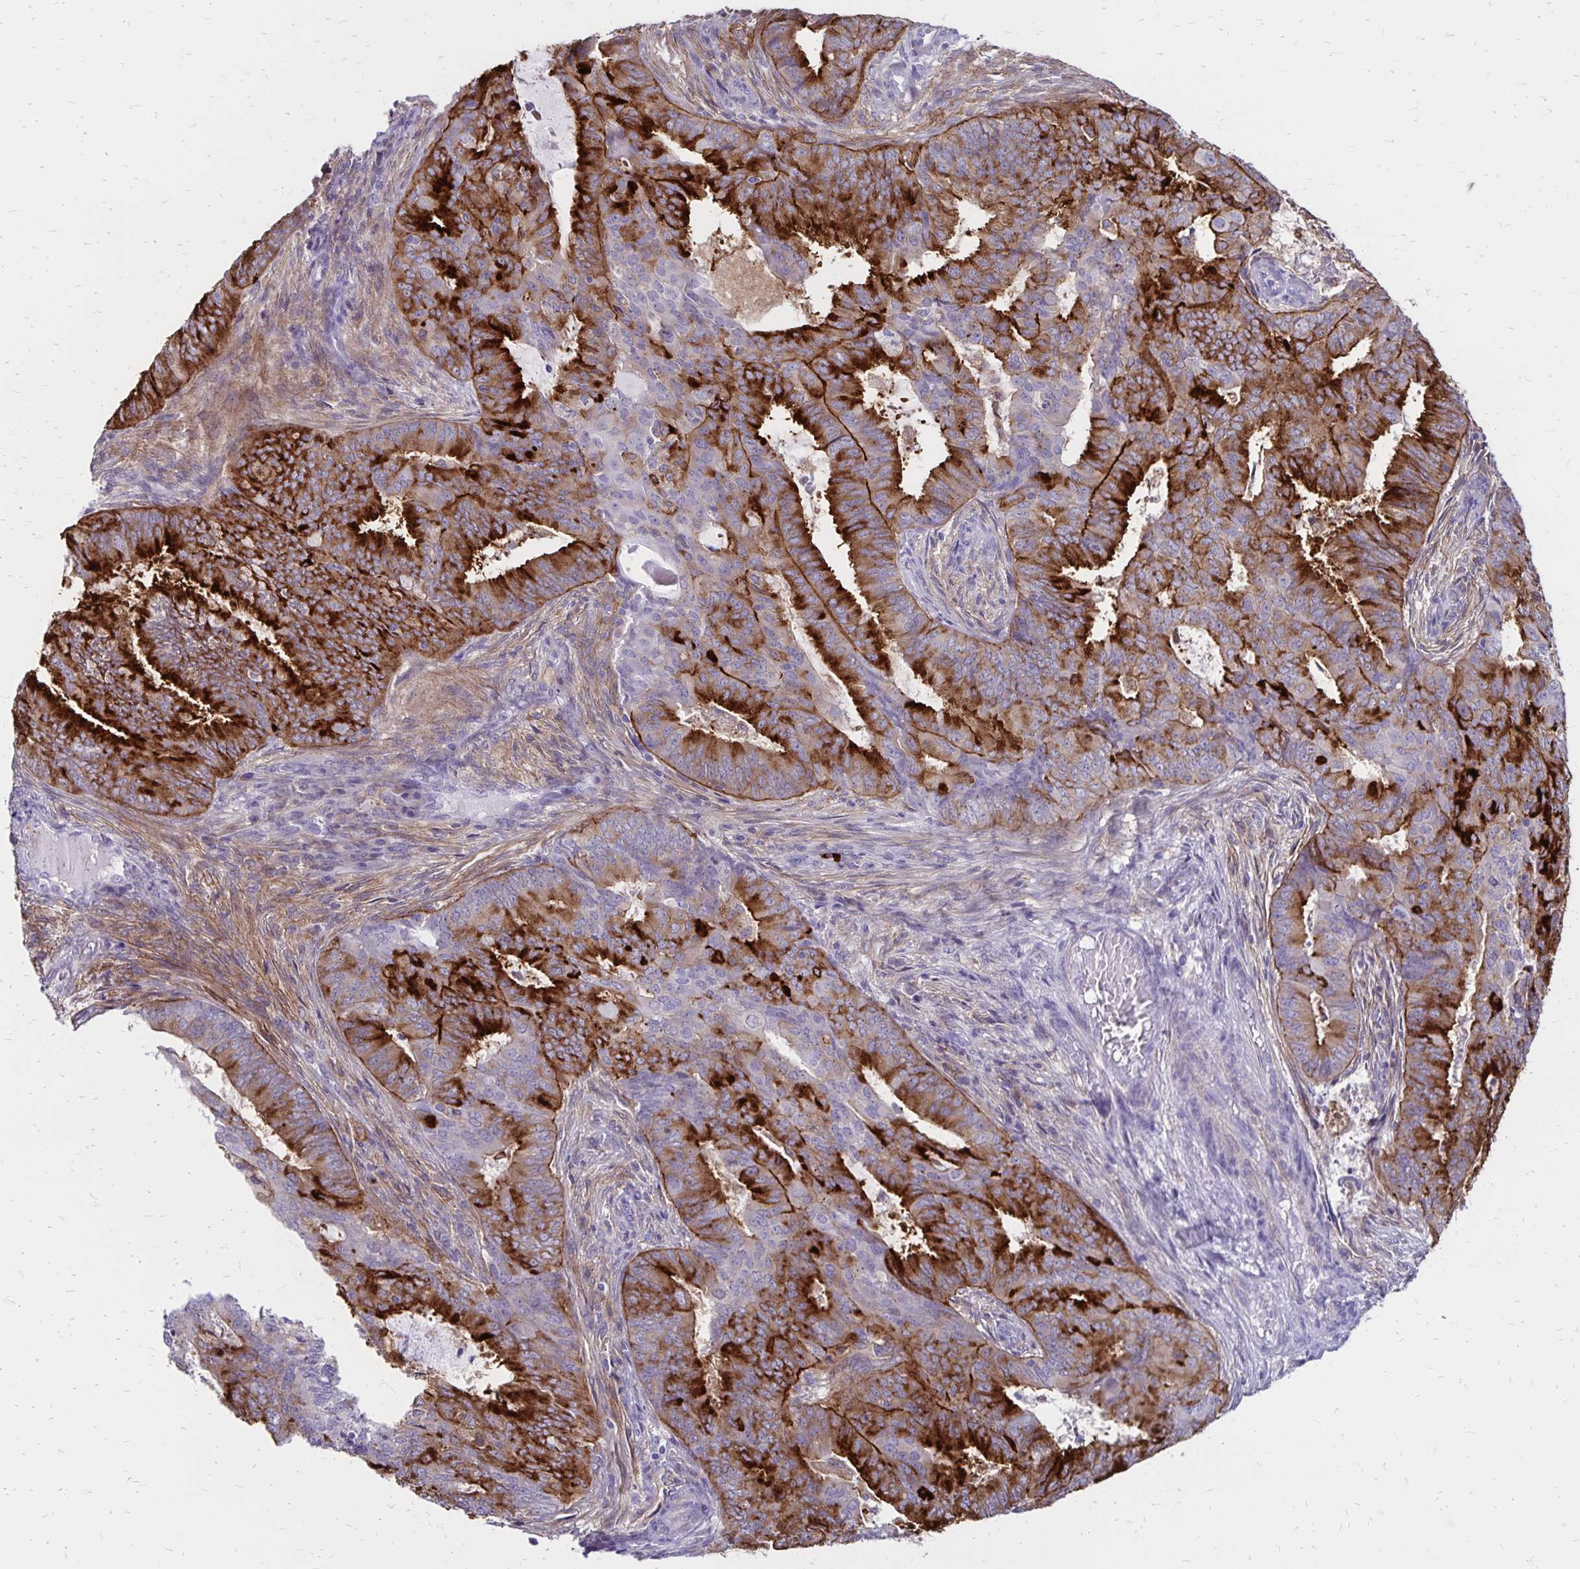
{"staining": {"intensity": "strong", "quantity": "25%-75%", "location": "cytoplasmic/membranous"}, "tissue": "endometrial cancer", "cell_type": "Tumor cells", "image_type": "cancer", "snomed": [{"axis": "morphology", "description": "Adenocarcinoma, NOS"}, {"axis": "topography", "description": "Endometrium"}], "caption": "Immunohistochemical staining of human adenocarcinoma (endometrial) exhibits strong cytoplasmic/membranous protein staining in approximately 25%-75% of tumor cells.", "gene": "TNS3", "patient": {"sex": "female", "age": 62}}